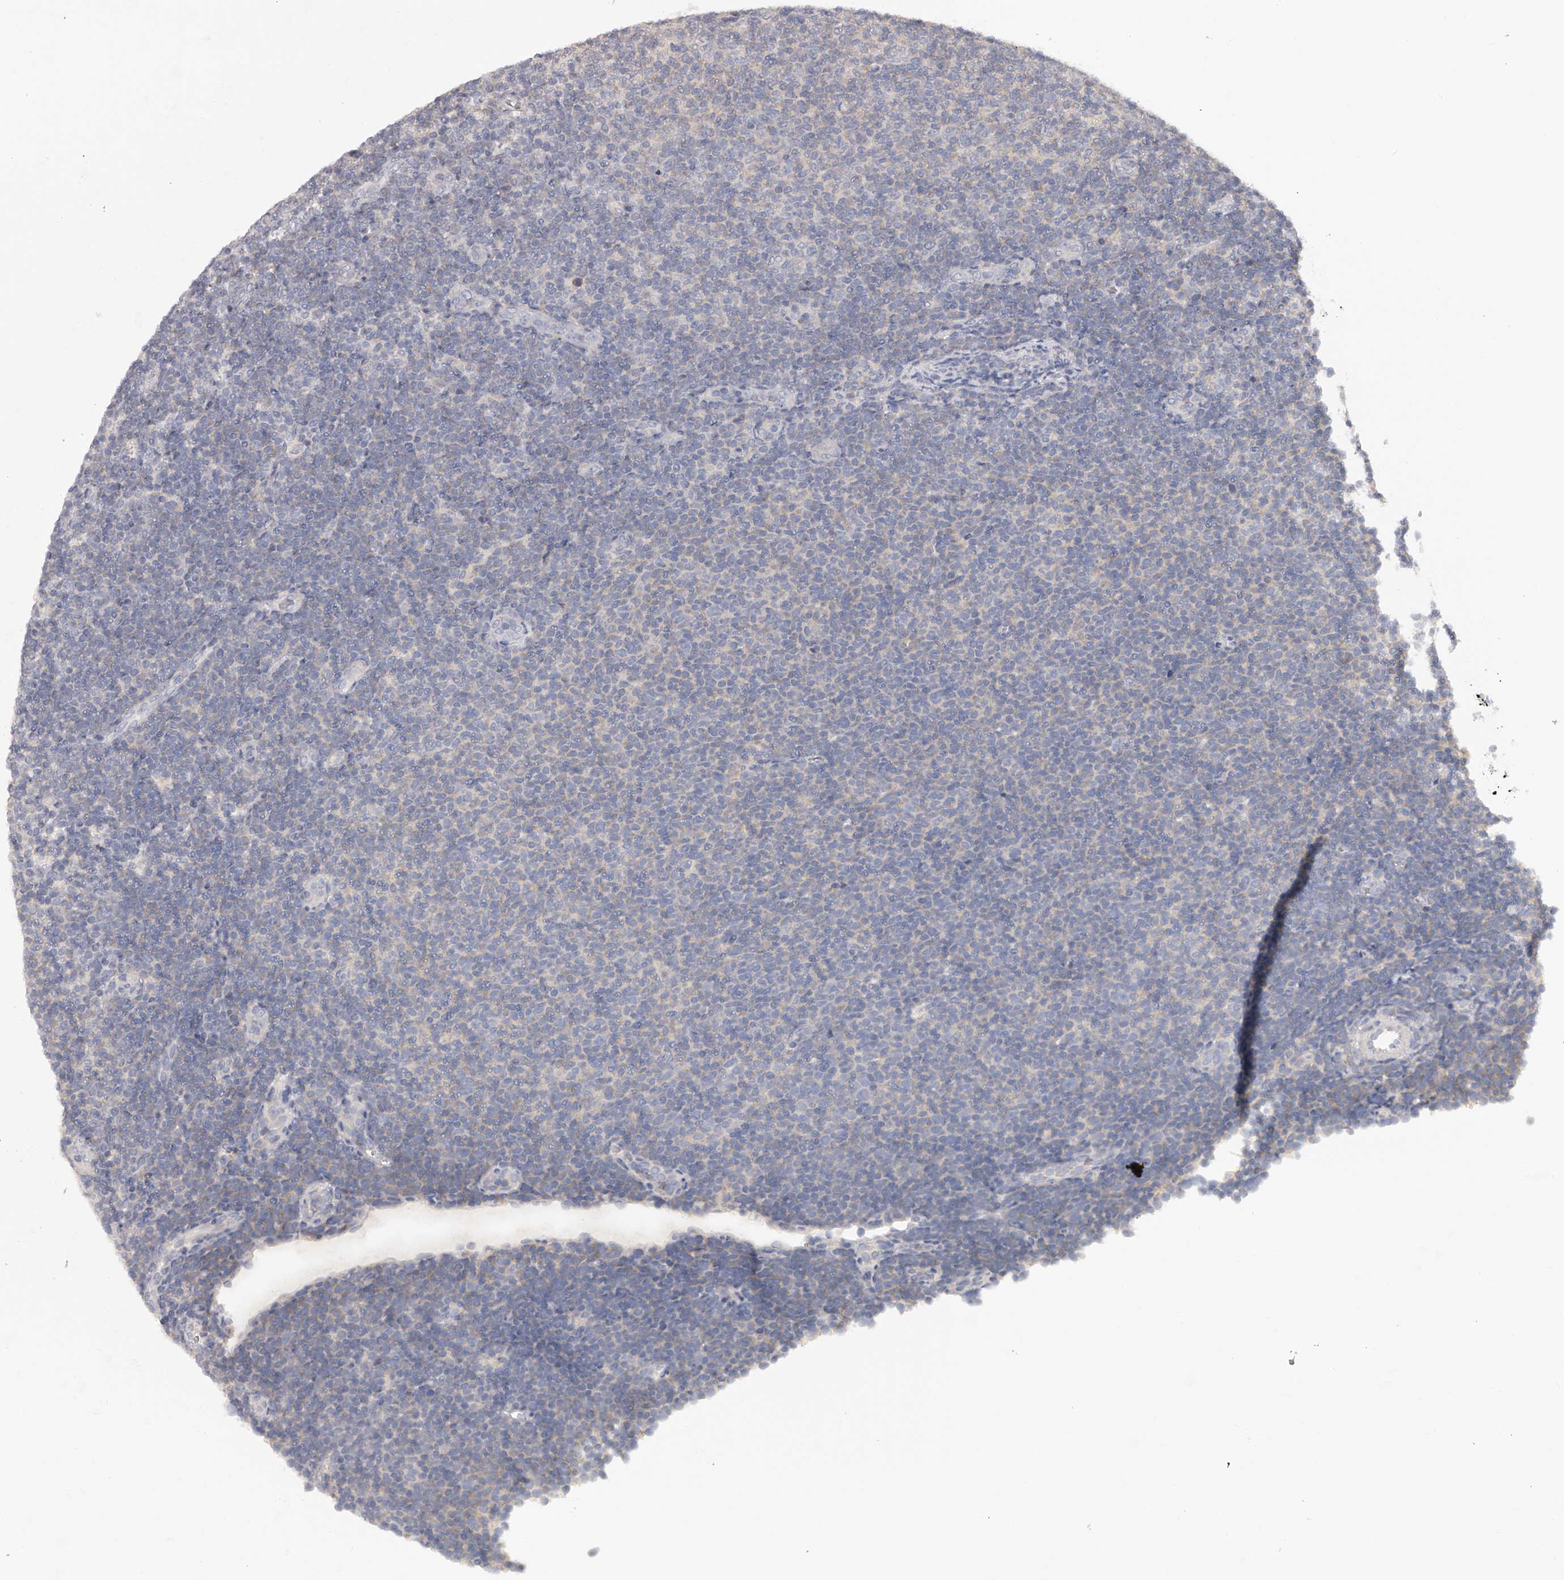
{"staining": {"intensity": "negative", "quantity": "none", "location": "none"}, "tissue": "lymphoma", "cell_type": "Tumor cells", "image_type": "cancer", "snomed": [{"axis": "morphology", "description": "Malignant lymphoma, non-Hodgkin's type, Low grade"}, {"axis": "topography", "description": "Lymph node"}], "caption": "Human lymphoma stained for a protein using immunohistochemistry (IHC) shows no expression in tumor cells.", "gene": "TNN", "patient": {"sex": "male", "age": 66}}